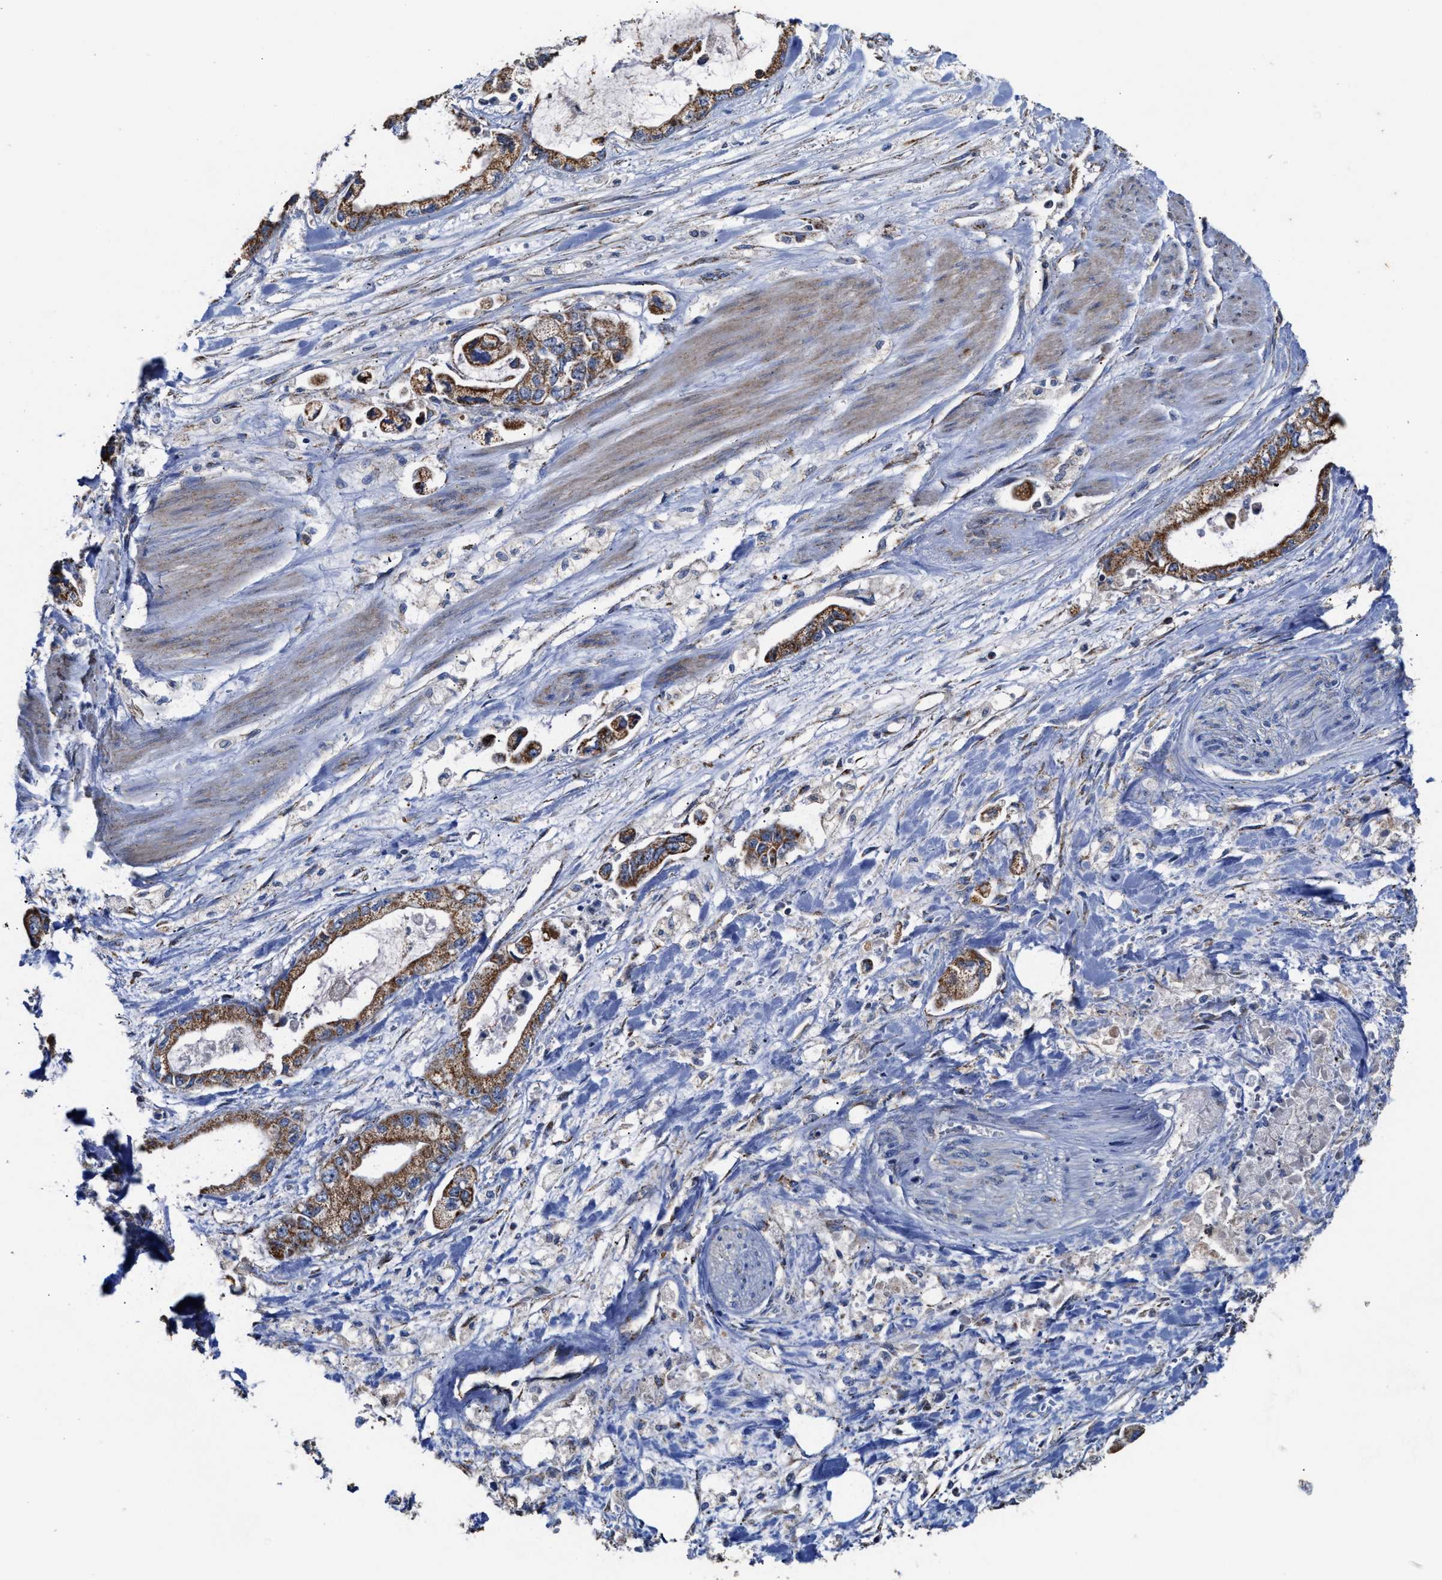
{"staining": {"intensity": "moderate", "quantity": ">75%", "location": "cytoplasmic/membranous"}, "tissue": "stomach cancer", "cell_type": "Tumor cells", "image_type": "cancer", "snomed": [{"axis": "morphology", "description": "Normal tissue, NOS"}, {"axis": "morphology", "description": "Adenocarcinoma, NOS"}, {"axis": "topography", "description": "Stomach"}], "caption": "Approximately >75% of tumor cells in adenocarcinoma (stomach) display moderate cytoplasmic/membranous protein staining as visualized by brown immunohistochemical staining.", "gene": "MECR", "patient": {"sex": "male", "age": 62}}